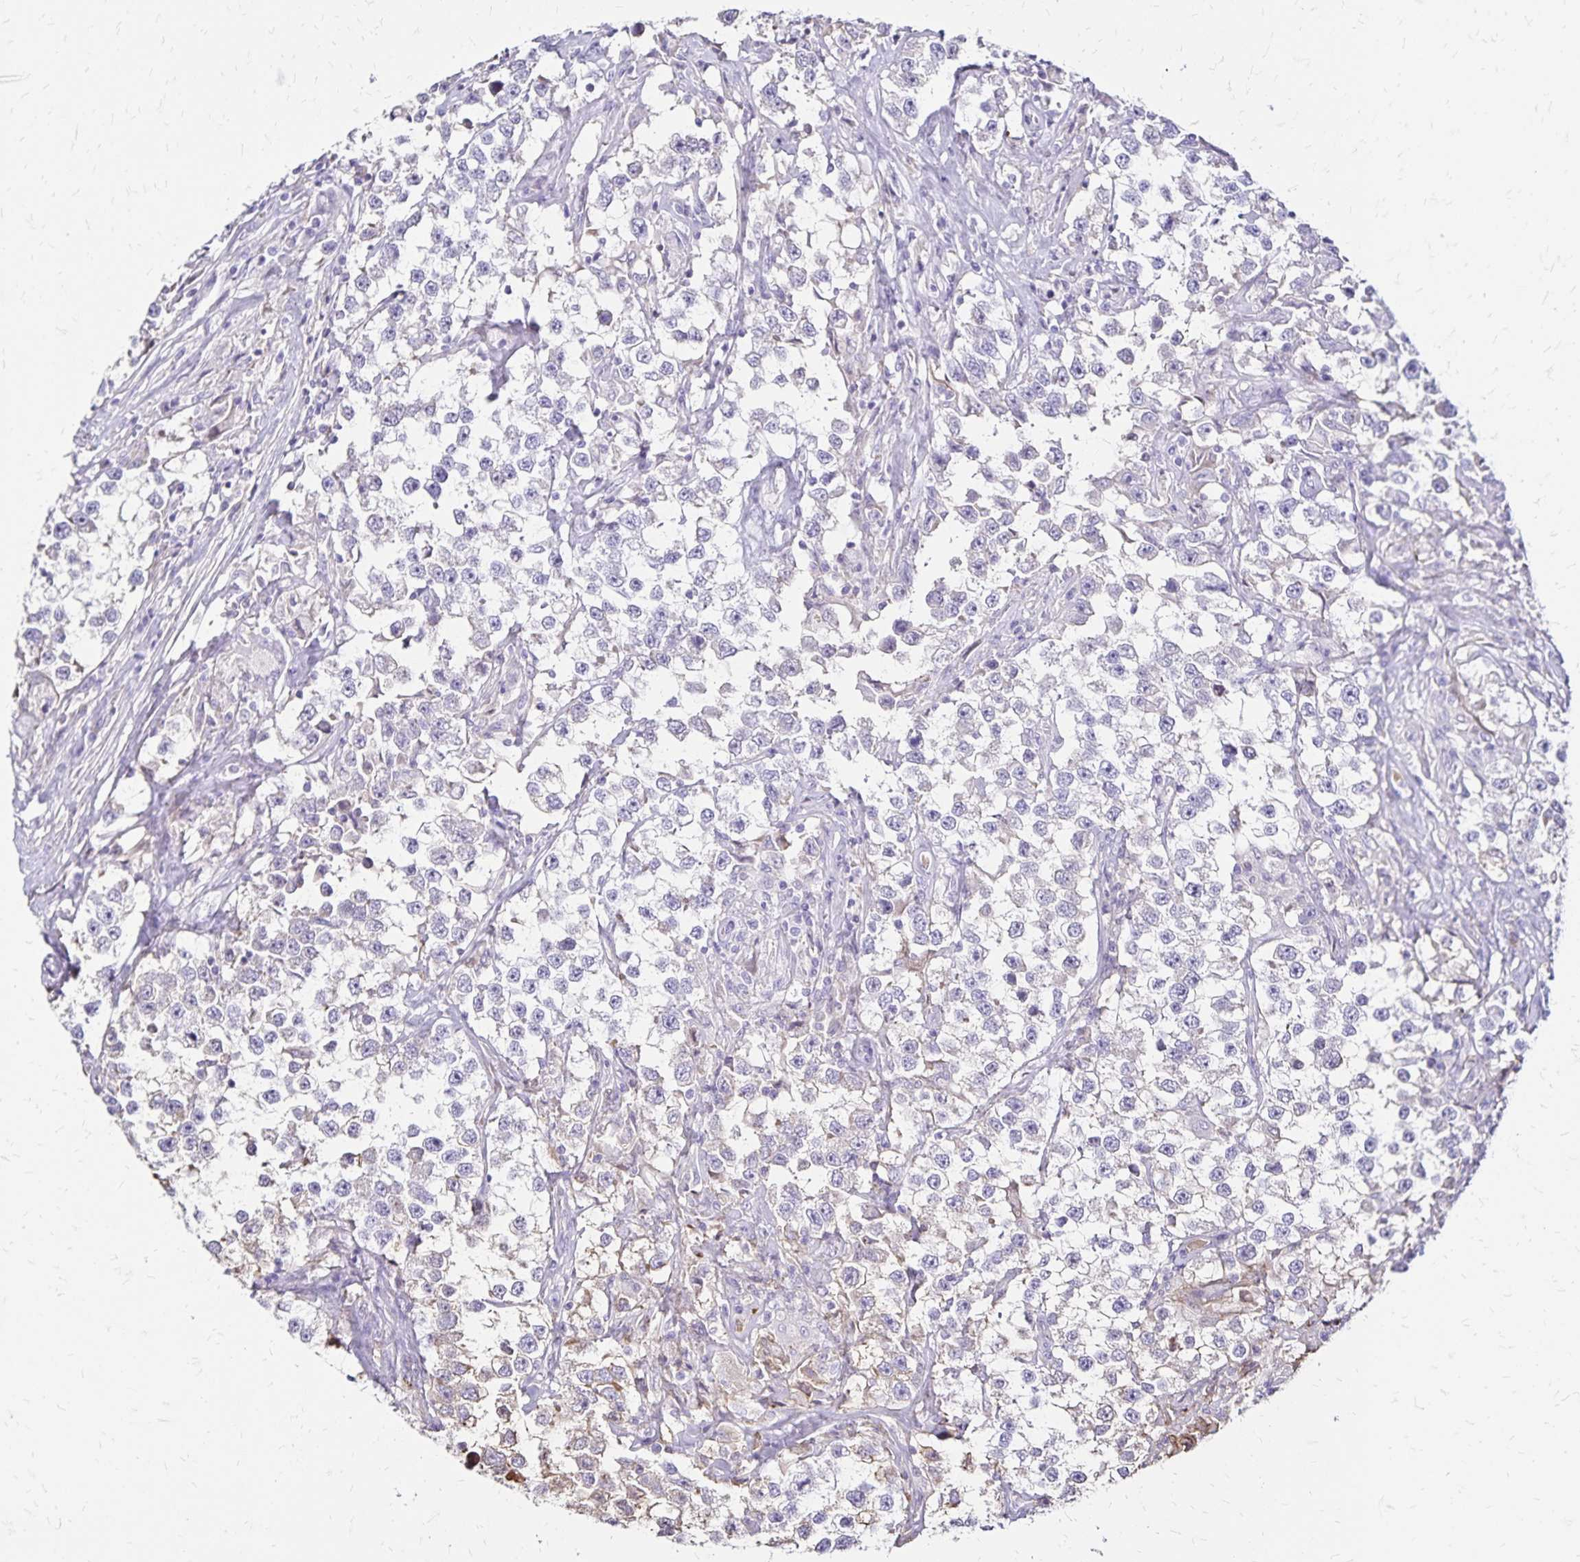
{"staining": {"intensity": "negative", "quantity": "none", "location": "none"}, "tissue": "testis cancer", "cell_type": "Tumor cells", "image_type": "cancer", "snomed": [{"axis": "morphology", "description": "Seminoma, NOS"}, {"axis": "topography", "description": "Testis"}], "caption": "The image demonstrates no significant positivity in tumor cells of seminoma (testis).", "gene": "KISS1", "patient": {"sex": "male", "age": 46}}